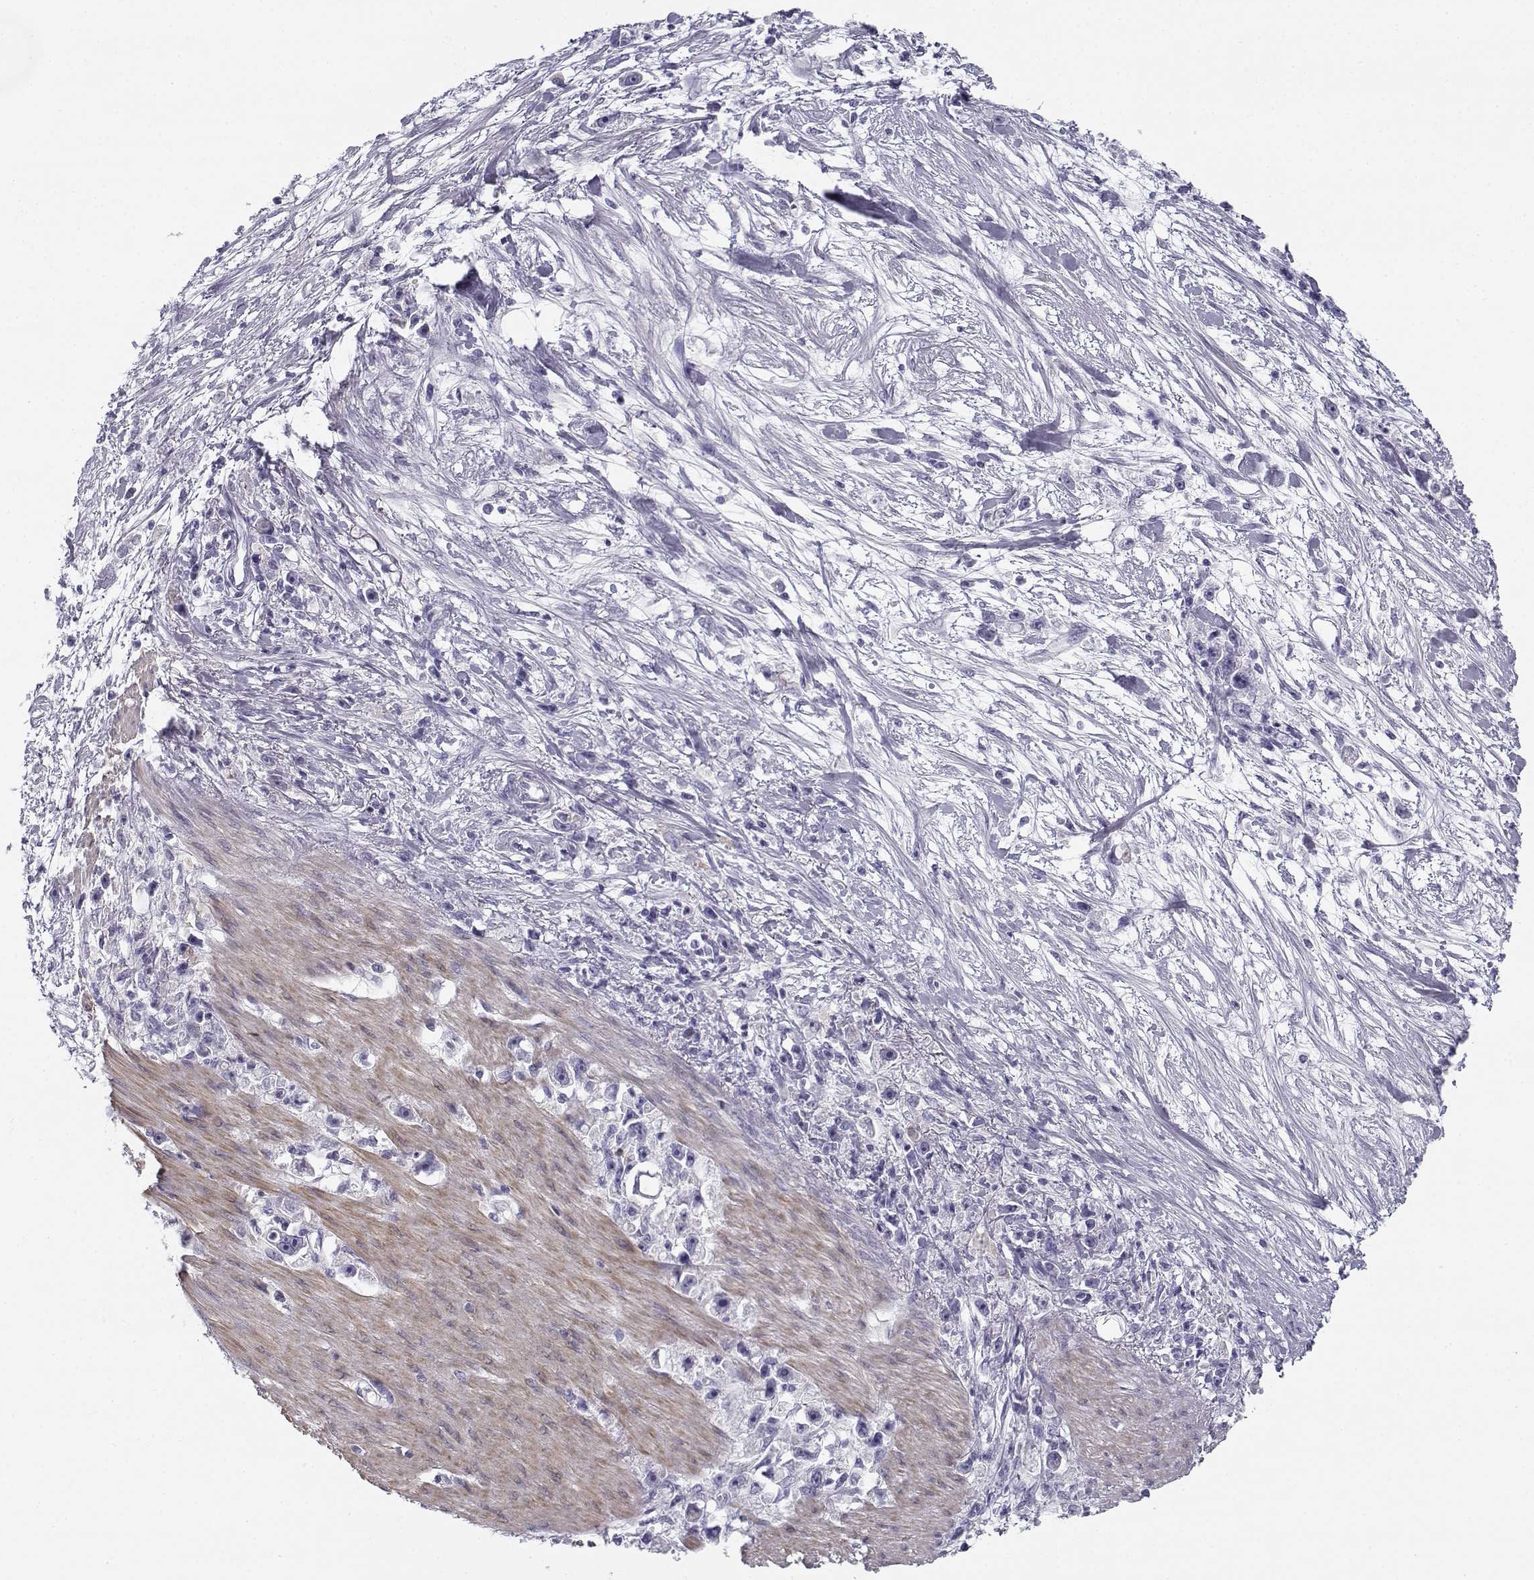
{"staining": {"intensity": "negative", "quantity": "none", "location": "none"}, "tissue": "stomach cancer", "cell_type": "Tumor cells", "image_type": "cancer", "snomed": [{"axis": "morphology", "description": "Adenocarcinoma, NOS"}, {"axis": "topography", "description": "Stomach"}], "caption": "Immunohistochemical staining of human stomach cancer (adenocarcinoma) reveals no significant staining in tumor cells.", "gene": "CREB3L3", "patient": {"sex": "female", "age": 59}}